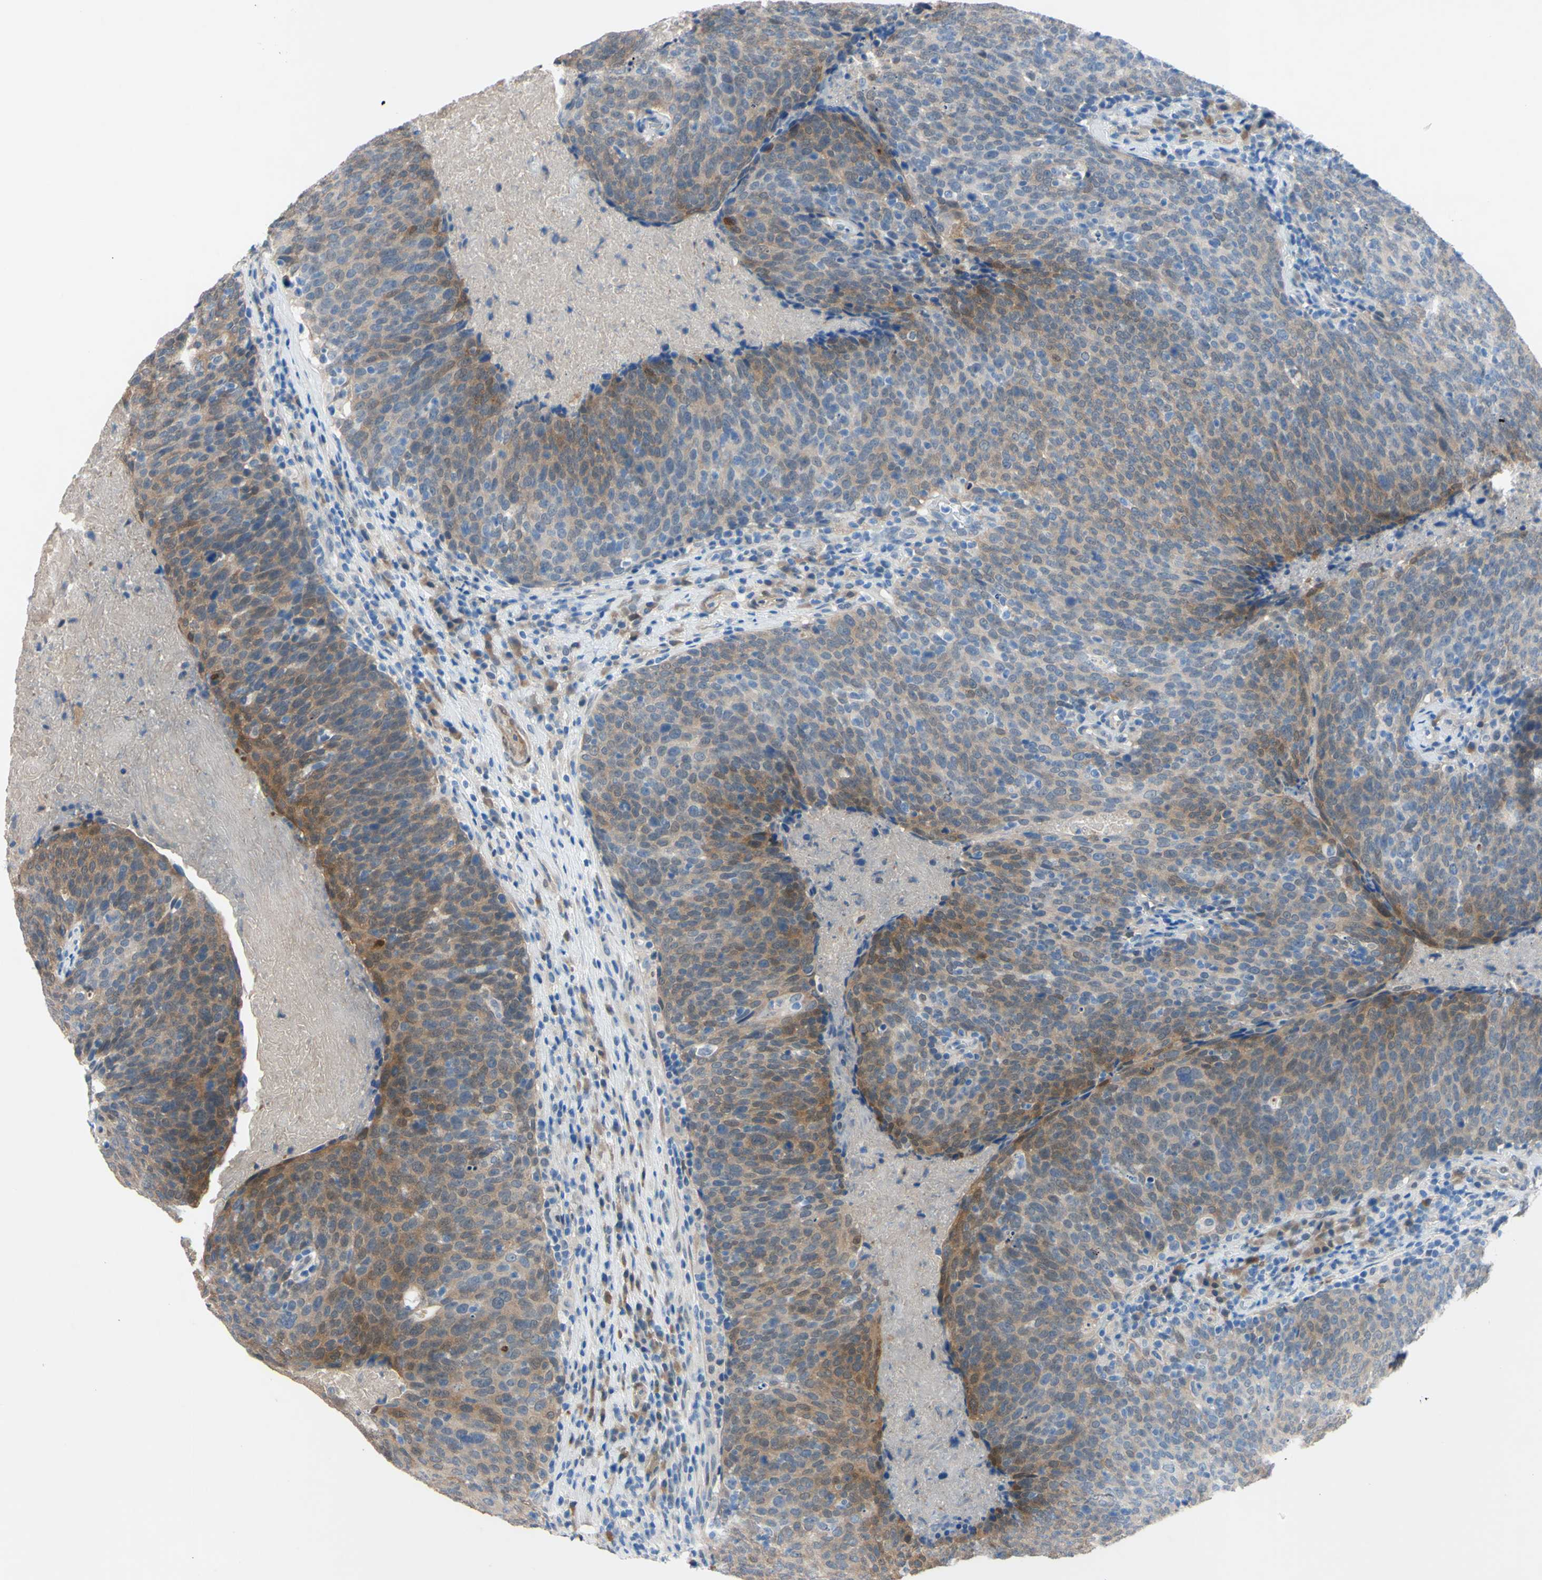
{"staining": {"intensity": "weak", "quantity": ">75%", "location": "cytoplasmic/membranous"}, "tissue": "head and neck cancer", "cell_type": "Tumor cells", "image_type": "cancer", "snomed": [{"axis": "morphology", "description": "Squamous cell carcinoma, NOS"}, {"axis": "morphology", "description": "Squamous cell carcinoma, metastatic, NOS"}, {"axis": "topography", "description": "Lymph node"}, {"axis": "topography", "description": "Head-Neck"}], "caption": "A low amount of weak cytoplasmic/membranous positivity is present in approximately >75% of tumor cells in squamous cell carcinoma (head and neck) tissue.", "gene": "NOL3", "patient": {"sex": "male", "age": 62}}